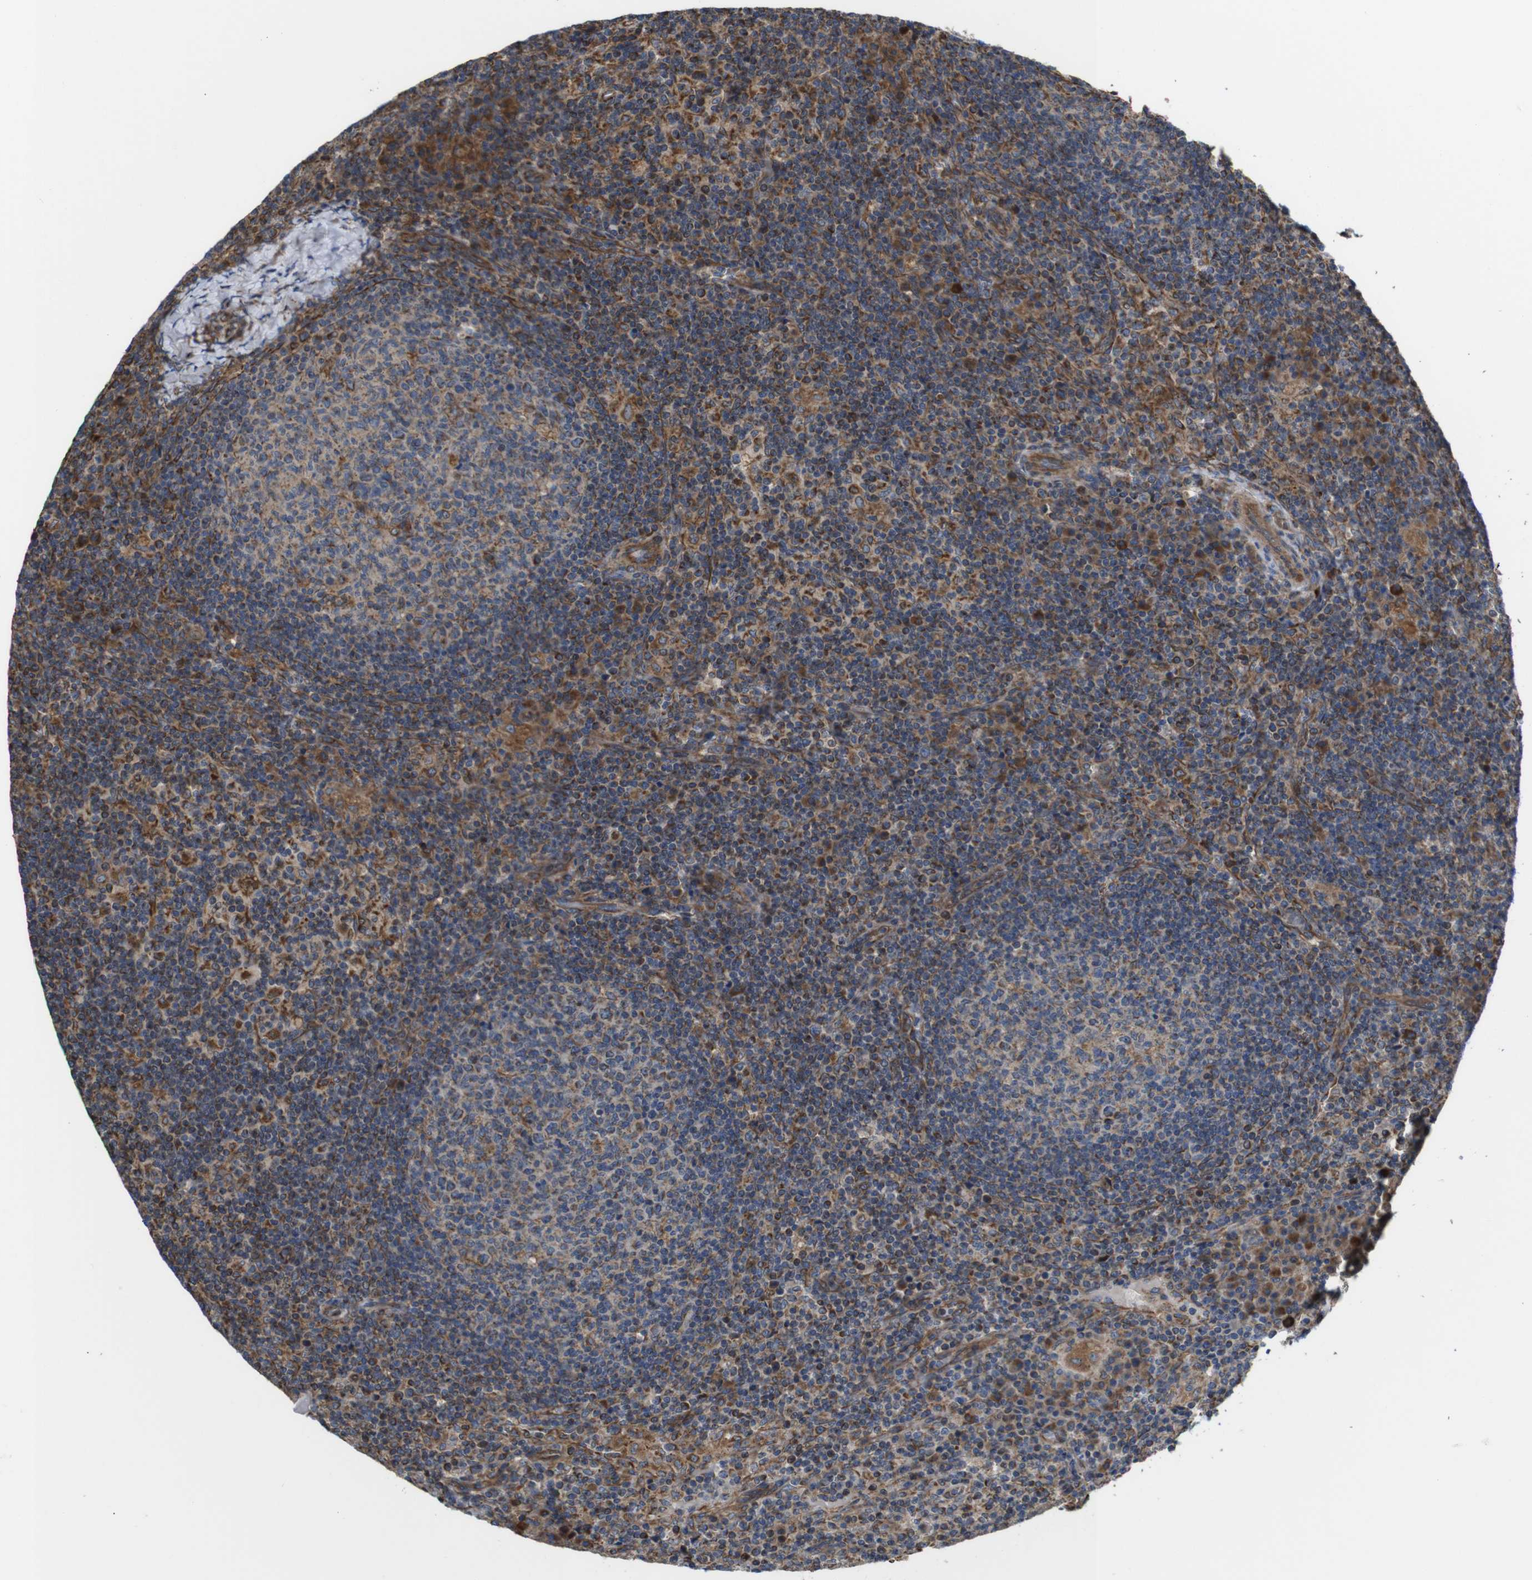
{"staining": {"intensity": "moderate", "quantity": "25%-75%", "location": "cytoplasmic/membranous"}, "tissue": "lymph node", "cell_type": "Germinal center cells", "image_type": "normal", "snomed": [{"axis": "morphology", "description": "Normal tissue, NOS"}, {"axis": "morphology", "description": "Inflammation, NOS"}, {"axis": "topography", "description": "Lymph node"}], "caption": "Brown immunohistochemical staining in unremarkable human lymph node reveals moderate cytoplasmic/membranous positivity in approximately 25%-75% of germinal center cells.", "gene": "POMK", "patient": {"sex": "male", "age": 55}}